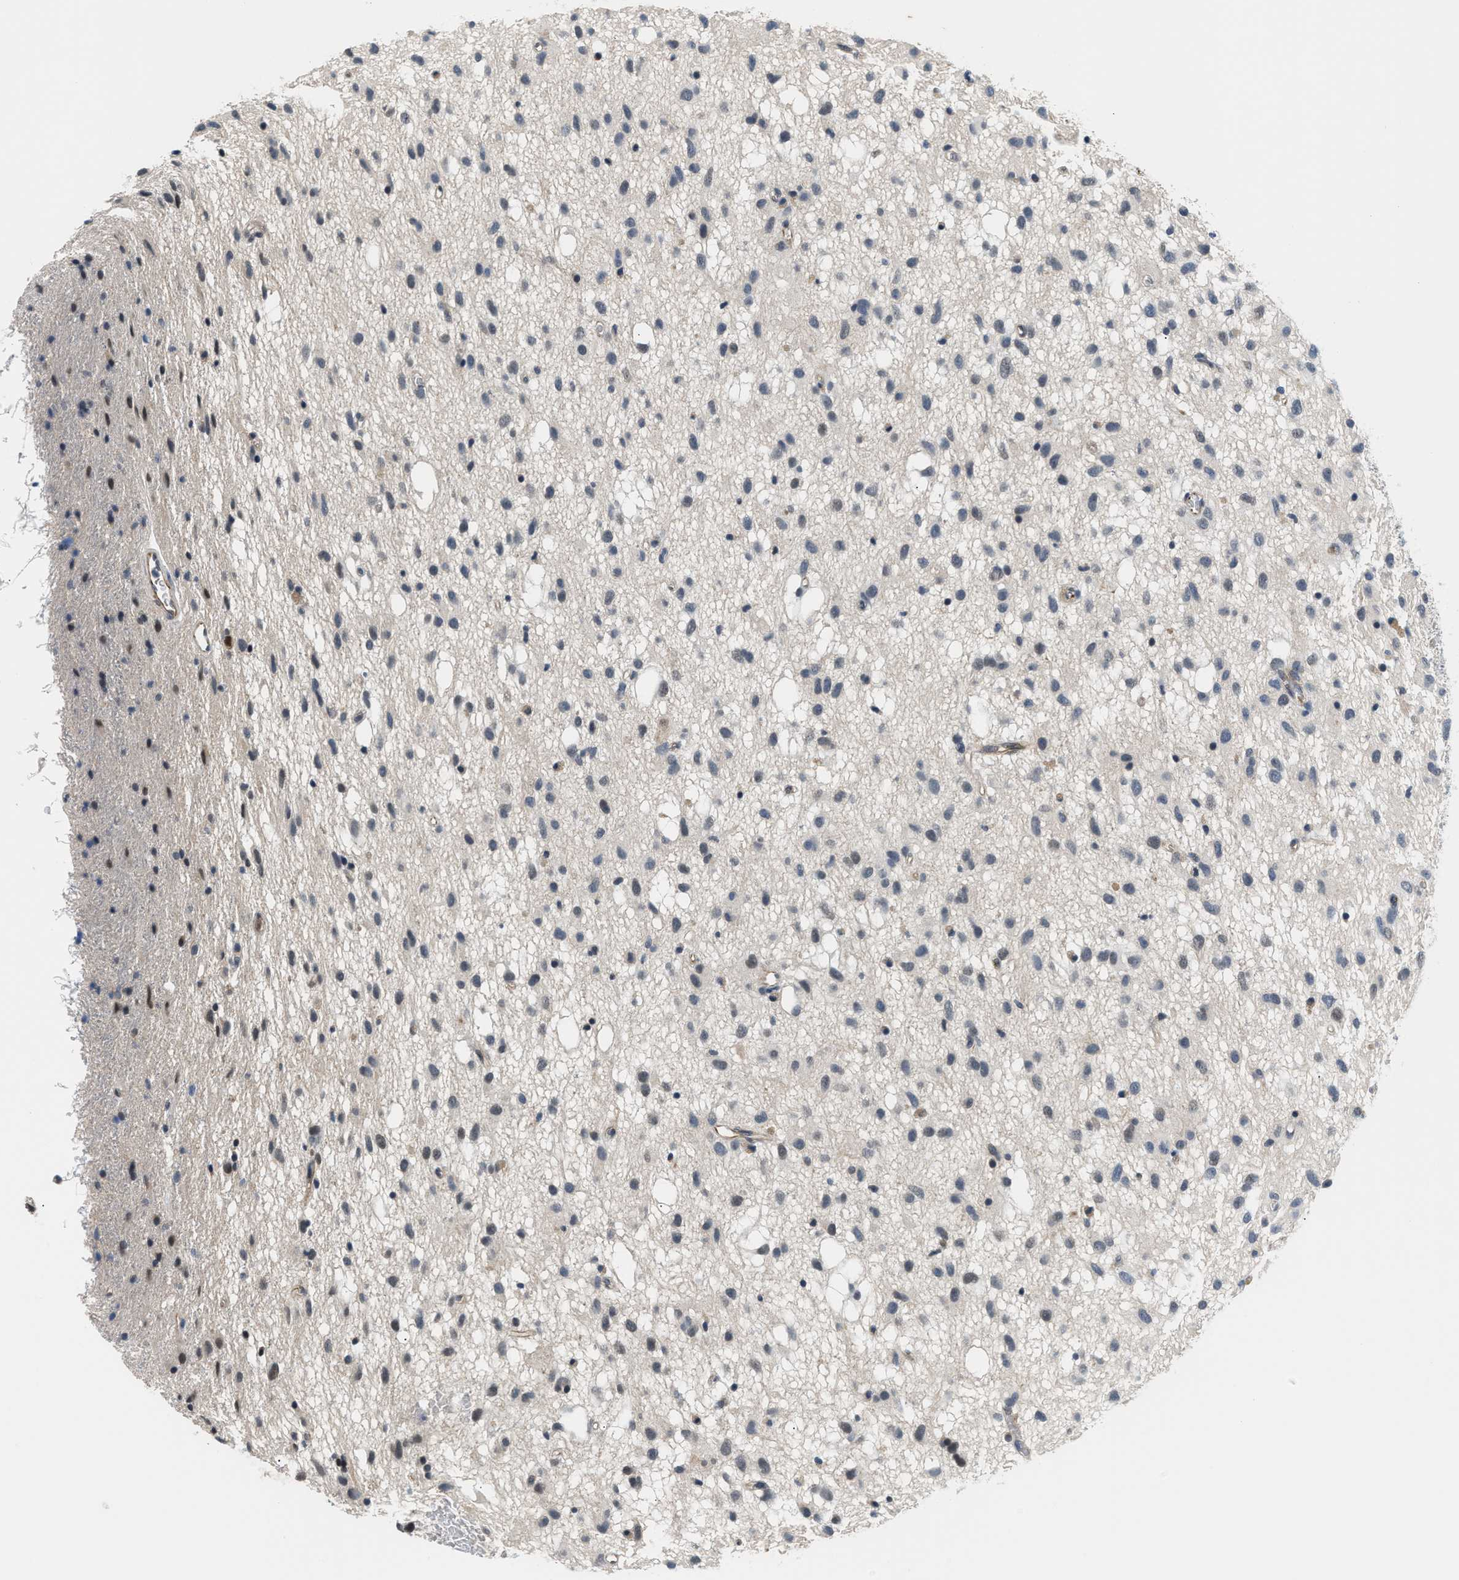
{"staining": {"intensity": "weak", "quantity": "<25%", "location": "nuclear"}, "tissue": "glioma", "cell_type": "Tumor cells", "image_type": "cancer", "snomed": [{"axis": "morphology", "description": "Glioma, malignant, Low grade"}, {"axis": "topography", "description": "Brain"}], "caption": "This micrograph is of malignant glioma (low-grade) stained with immunohistochemistry (IHC) to label a protein in brown with the nuclei are counter-stained blue. There is no positivity in tumor cells.", "gene": "PPM1H", "patient": {"sex": "male", "age": 77}}